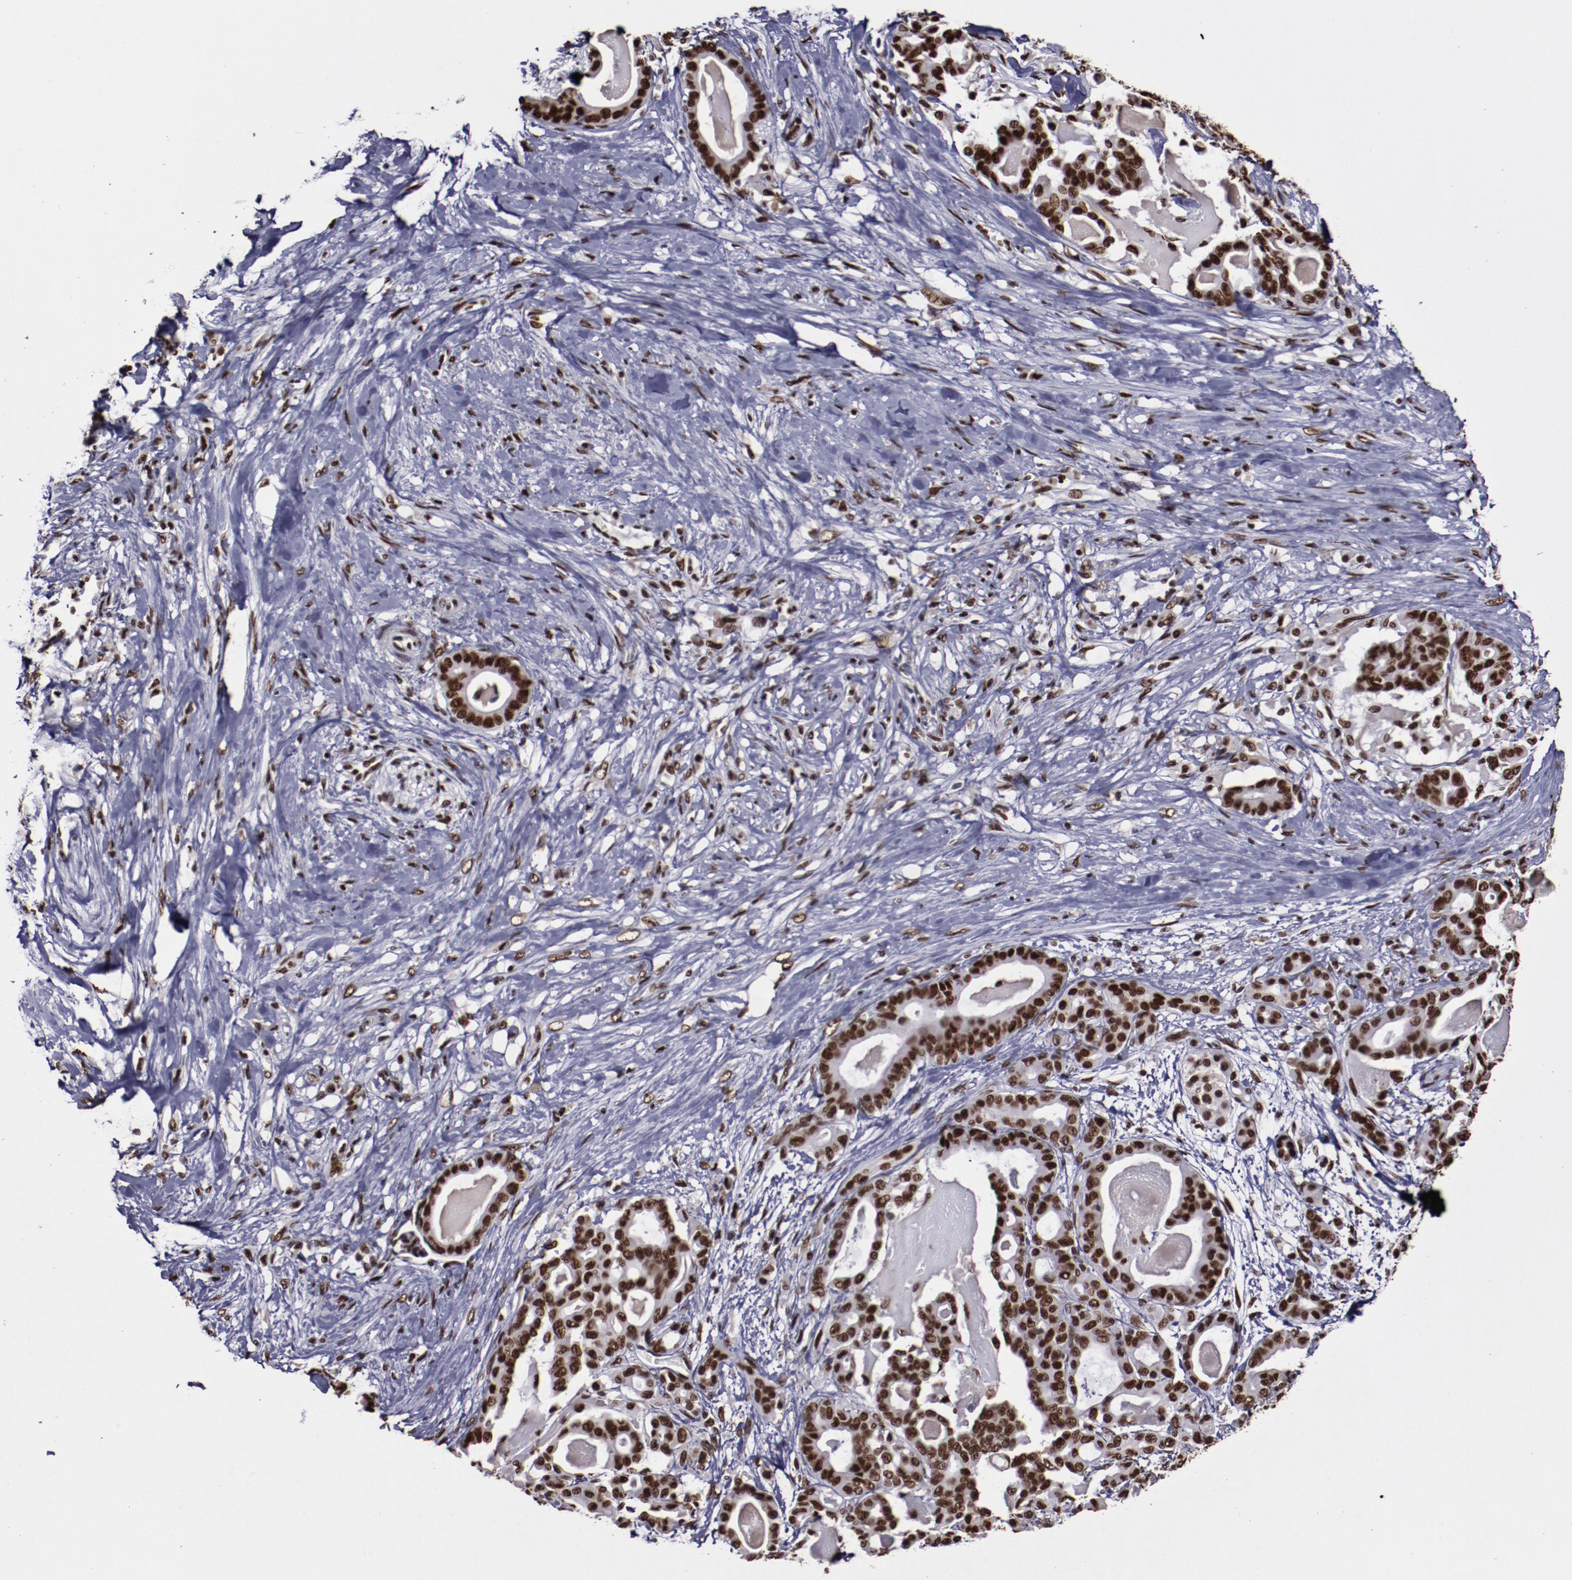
{"staining": {"intensity": "strong", "quantity": ">75%", "location": "nuclear"}, "tissue": "pancreatic cancer", "cell_type": "Tumor cells", "image_type": "cancer", "snomed": [{"axis": "morphology", "description": "Adenocarcinoma, NOS"}, {"axis": "topography", "description": "Pancreas"}], "caption": "Adenocarcinoma (pancreatic) stained for a protein displays strong nuclear positivity in tumor cells.", "gene": "APEX1", "patient": {"sex": "male", "age": 63}}